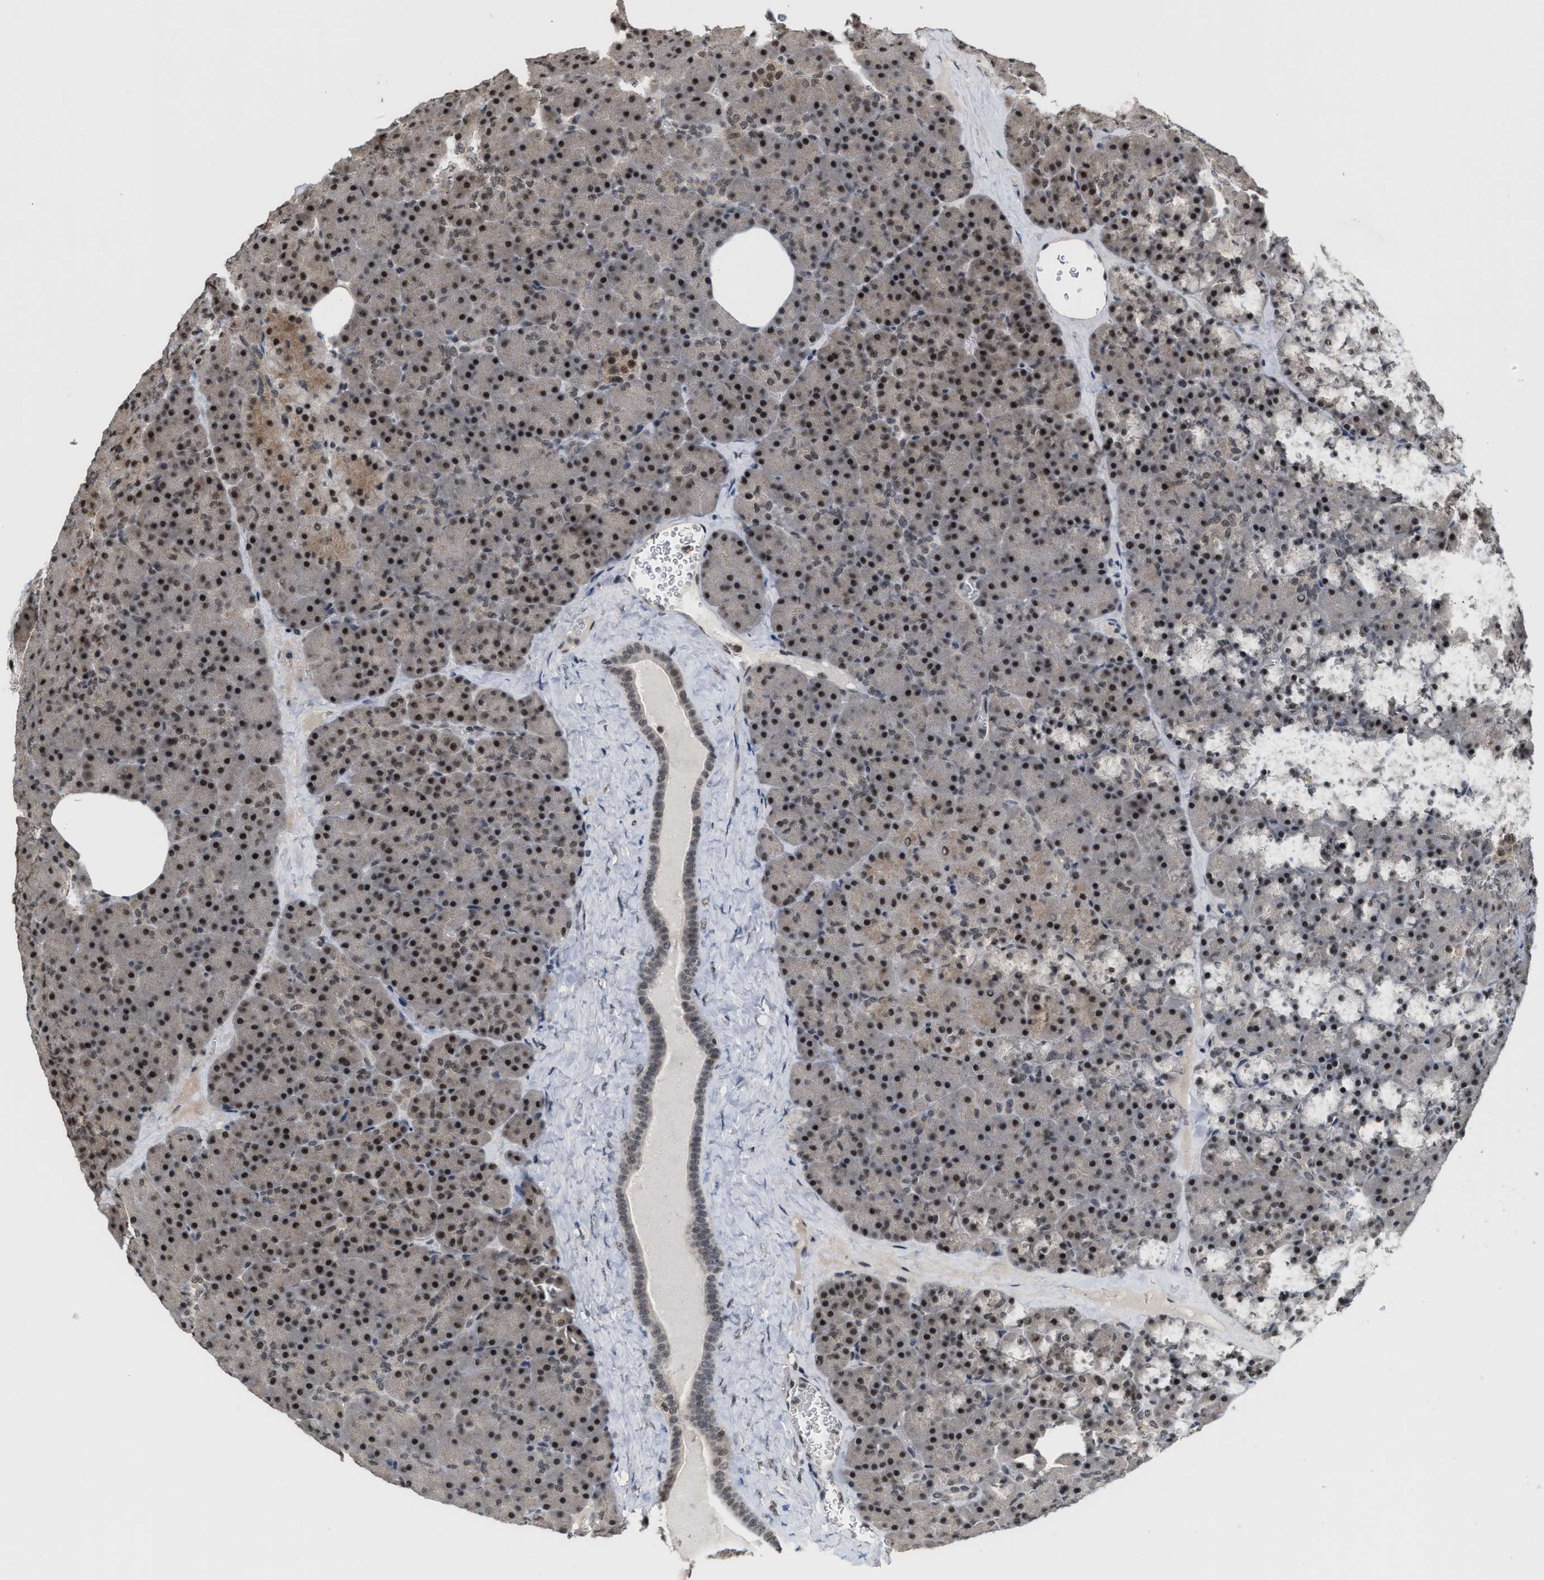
{"staining": {"intensity": "strong", "quantity": "25%-75%", "location": "cytoplasmic/membranous,nuclear"}, "tissue": "pancreas", "cell_type": "Exocrine glandular cells", "image_type": "normal", "snomed": [{"axis": "morphology", "description": "Normal tissue, NOS"}, {"axis": "morphology", "description": "Carcinoid, malignant, NOS"}, {"axis": "topography", "description": "Pancreas"}], "caption": "Immunohistochemistry histopathology image of unremarkable pancreas: pancreas stained using immunohistochemistry (IHC) exhibits high levels of strong protein expression localized specifically in the cytoplasmic/membranous,nuclear of exocrine glandular cells, appearing as a cytoplasmic/membranous,nuclear brown color.", "gene": "PRPF4", "patient": {"sex": "female", "age": 35}}